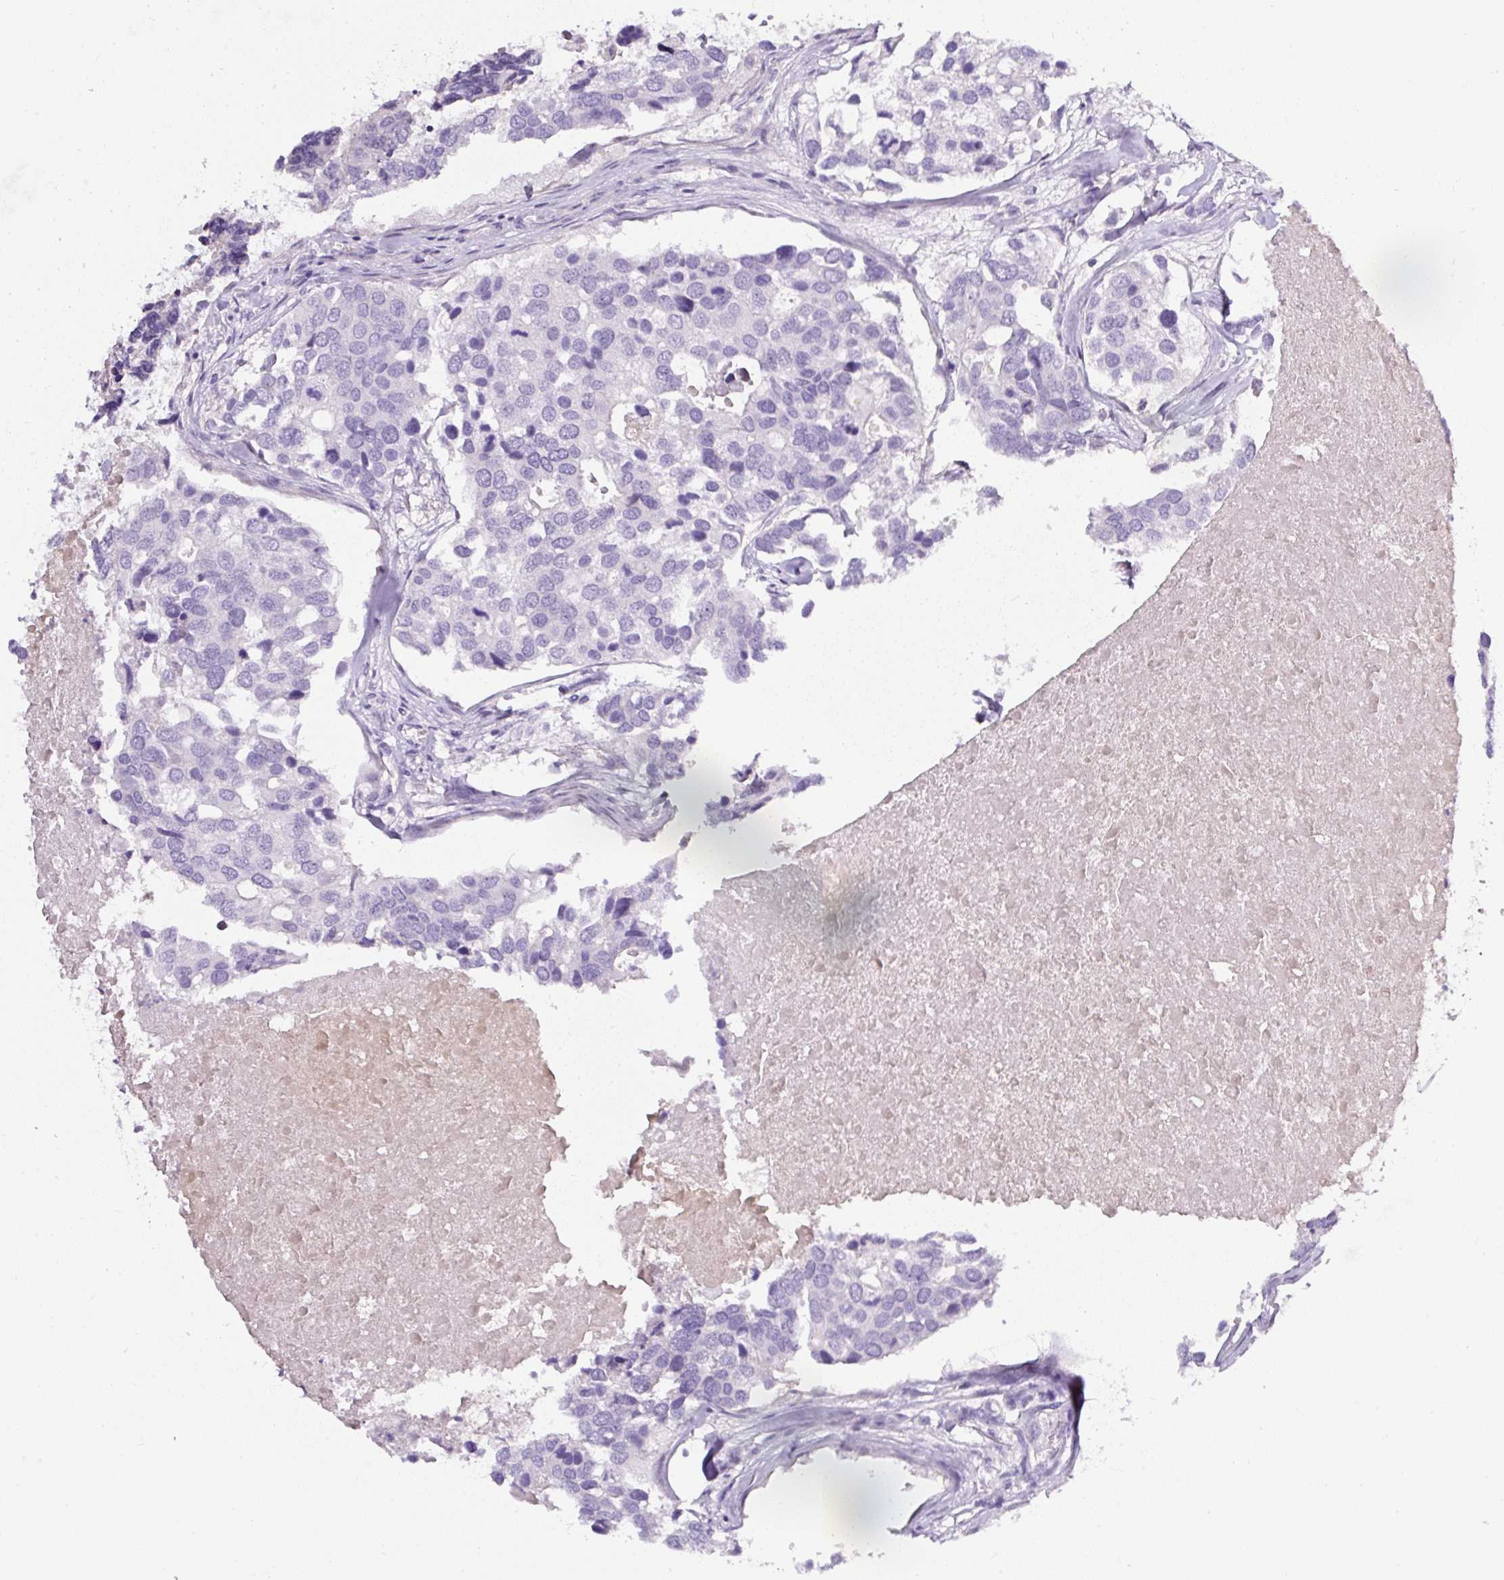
{"staining": {"intensity": "negative", "quantity": "none", "location": "none"}, "tissue": "breast cancer", "cell_type": "Tumor cells", "image_type": "cancer", "snomed": [{"axis": "morphology", "description": "Duct carcinoma"}, {"axis": "topography", "description": "Breast"}], "caption": "Protein analysis of breast cancer (infiltrating ductal carcinoma) shows no significant staining in tumor cells.", "gene": "OR14A2", "patient": {"sex": "female", "age": 83}}